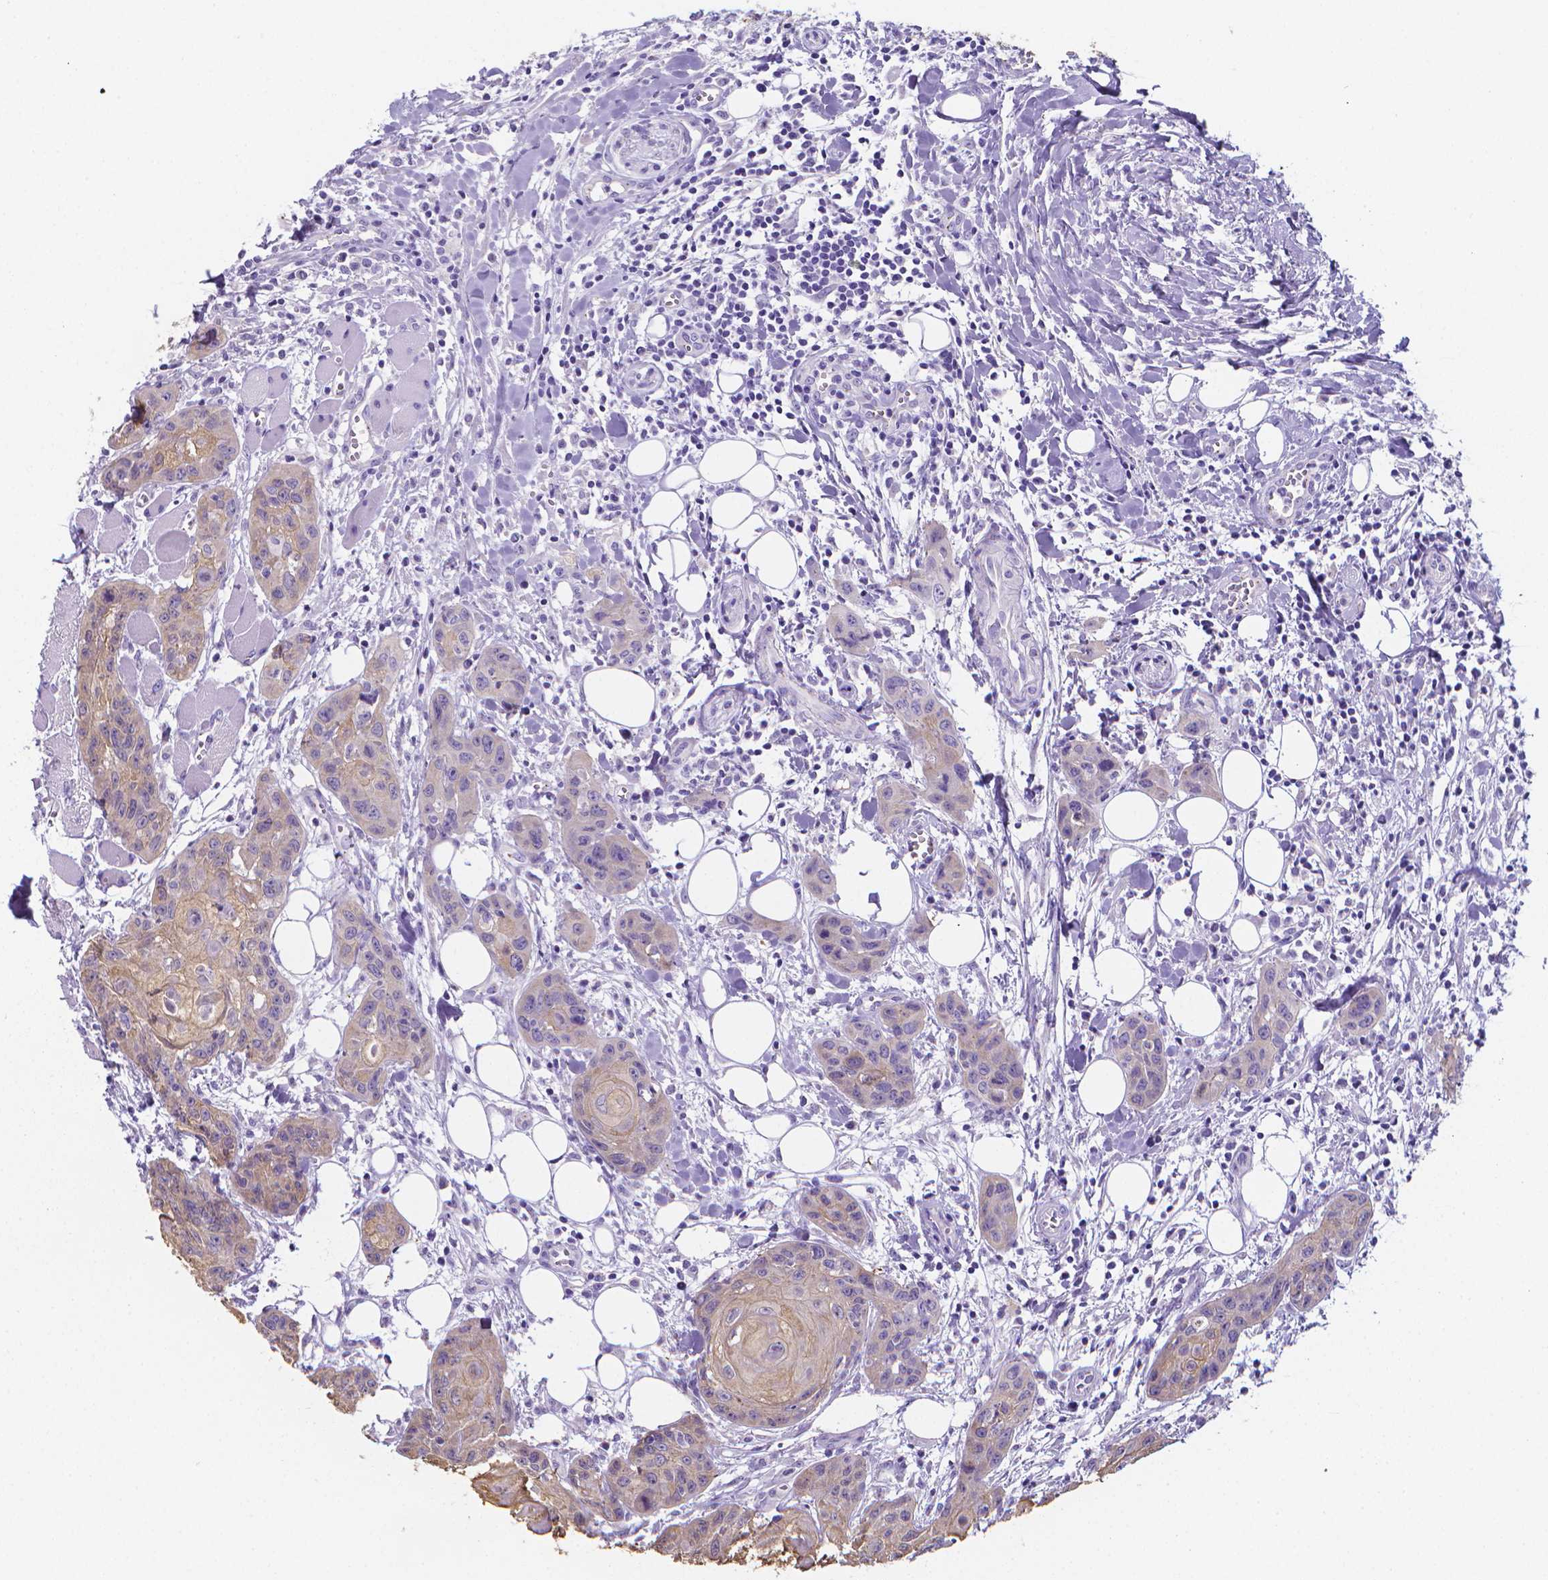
{"staining": {"intensity": "weak", "quantity": ">75%", "location": "cytoplasmic/membranous"}, "tissue": "head and neck cancer", "cell_type": "Tumor cells", "image_type": "cancer", "snomed": [{"axis": "morphology", "description": "Squamous cell carcinoma, NOS"}, {"axis": "topography", "description": "Oral tissue"}, {"axis": "topography", "description": "Head-Neck"}], "caption": "The image exhibits staining of head and neck cancer (squamous cell carcinoma), revealing weak cytoplasmic/membranous protein expression (brown color) within tumor cells. (Brightfield microscopy of DAB IHC at high magnification).", "gene": "LRRC73", "patient": {"sex": "male", "age": 58}}